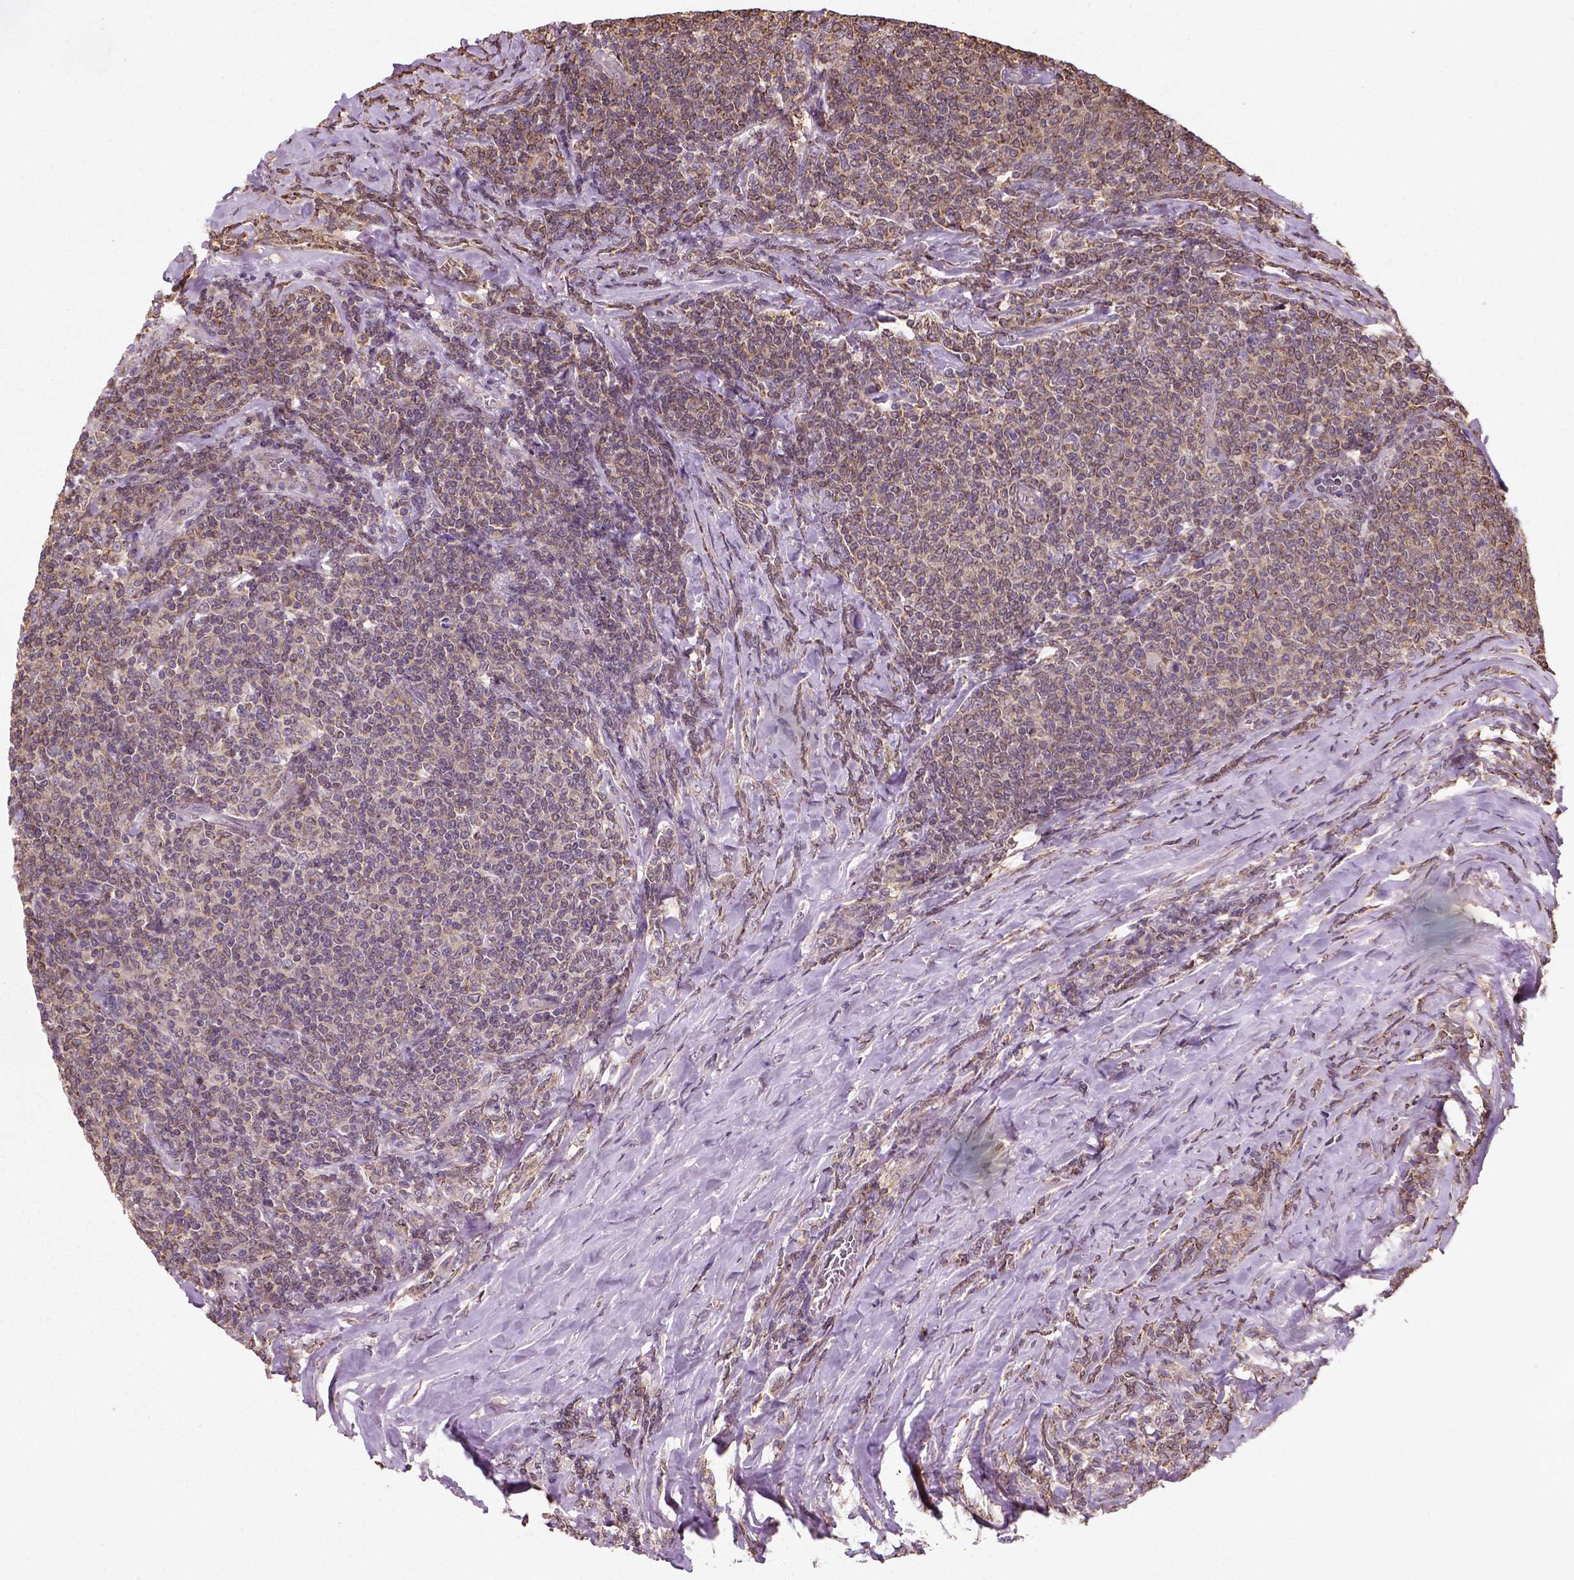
{"staining": {"intensity": "moderate", "quantity": ">75%", "location": "cytoplasmic/membranous"}, "tissue": "lymphoma", "cell_type": "Tumor cells", "image_type": "cancer", "snomed": [{"axis": "morphology", "description": "Malignant lymphoma, non-Hodgkin's type, Low grade"}, {"axis": "topography", "description": "Lymph node"}], "caption": "The photomicrograph shows immunohistochemical staining of low-grade malignant lymphoma, non-Hodgkin's type. There is moderate cytoplasmic/membranous staining is appreciated in approximately >75% of tumor cells.", "gene": "CAMKK1", "patient": {"sex": "male", "age": 52}}